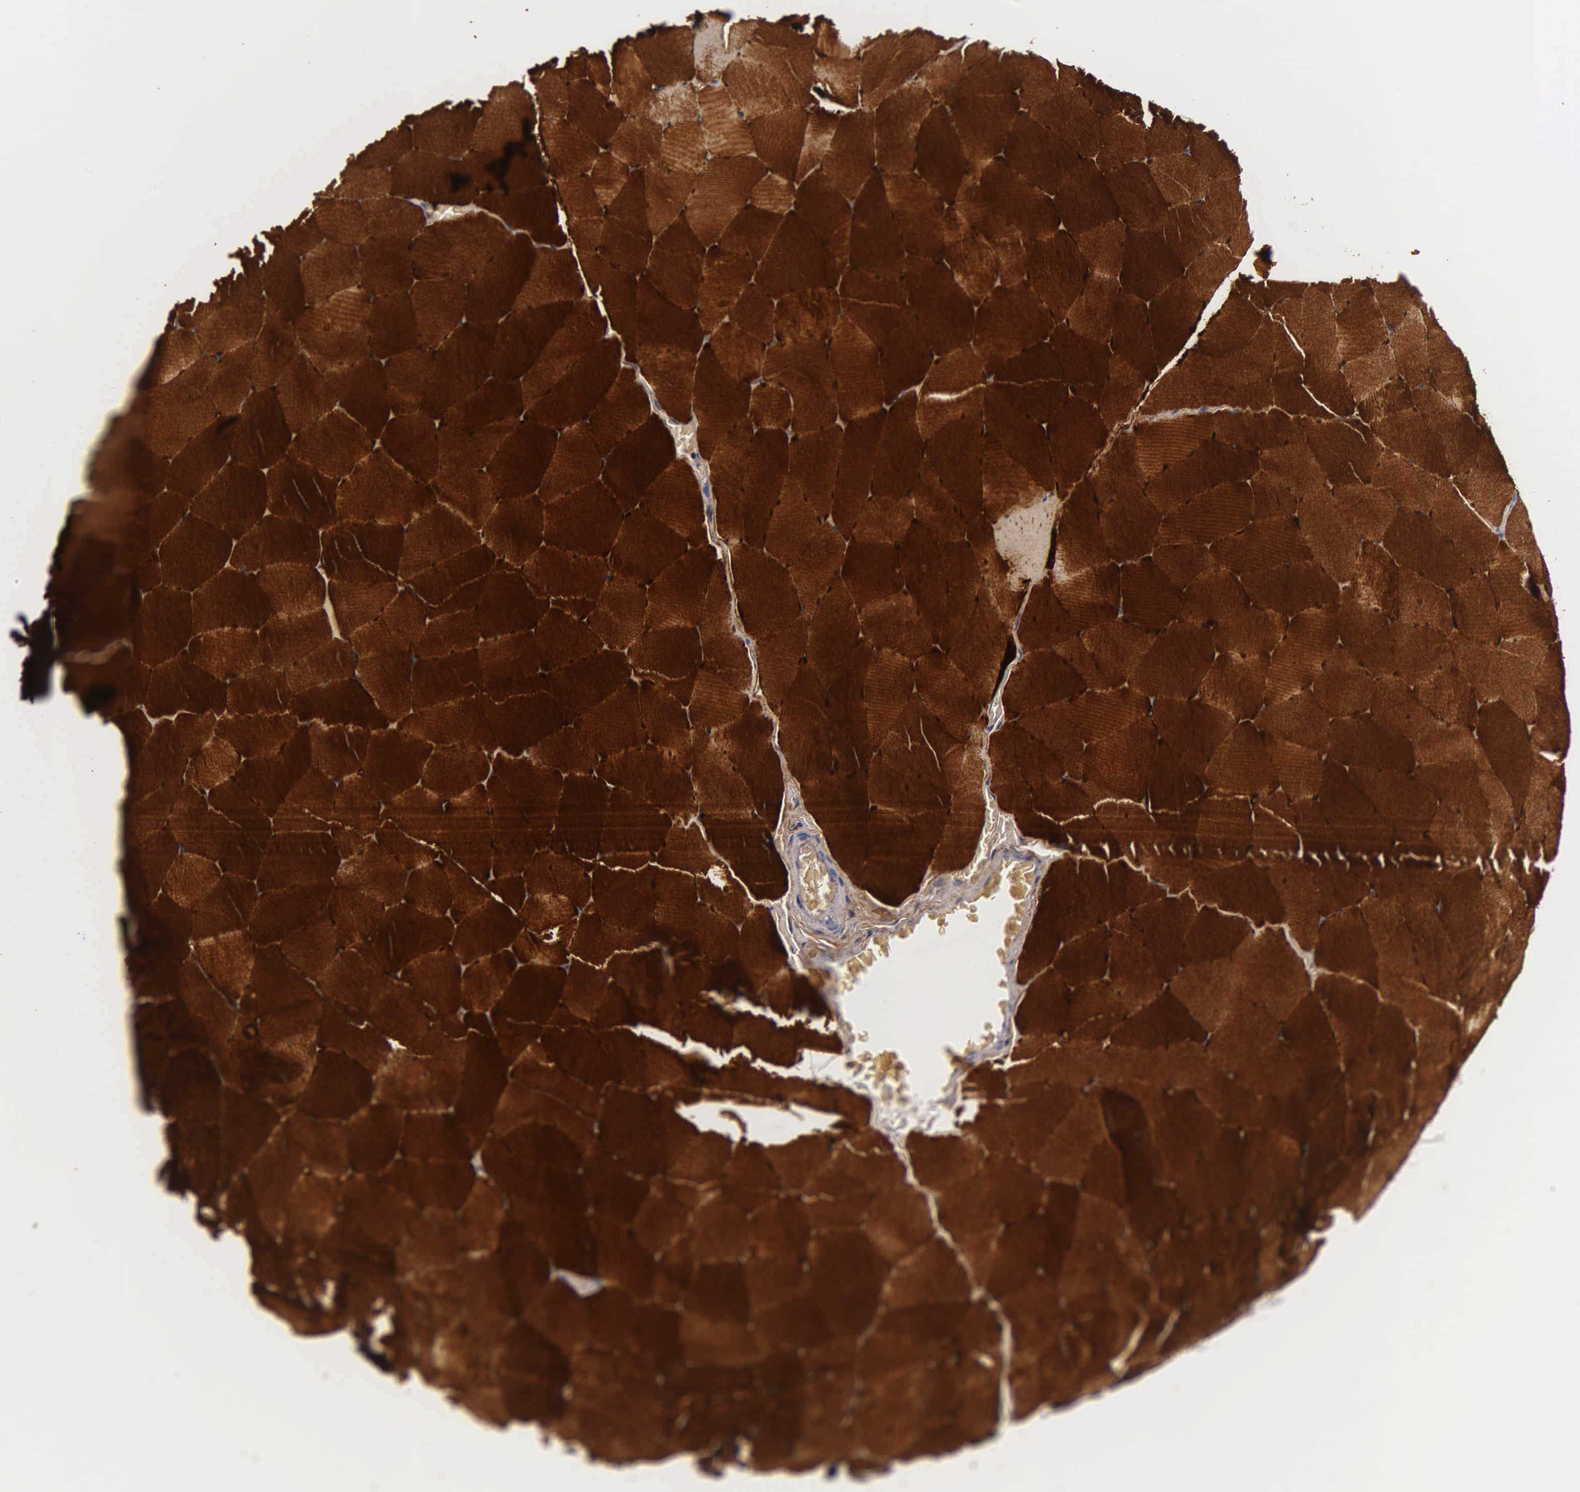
{"staining": {"intensity": "strong", "quantity": ">75%", "location": "cytoplasmic/membranous"}, "tissue": "skeletal muscle", "cell_type": "Myocytes", "image_type": "normal", "snomed": [{"axis": "morphology", "description": "Normal tissue, NOS"}, {"axis": "topography", "description": "Skeletal muscle"}, {"axis": "topography", "description": "Salivary gland"}], "caption": "Myocytes show high levels of strong cytoplasmic/membranous positivity in approximately >75% of cells in benign human skeletal muscle.", "gene": "MB", "patient": {"sex": "male", "age": 62}}